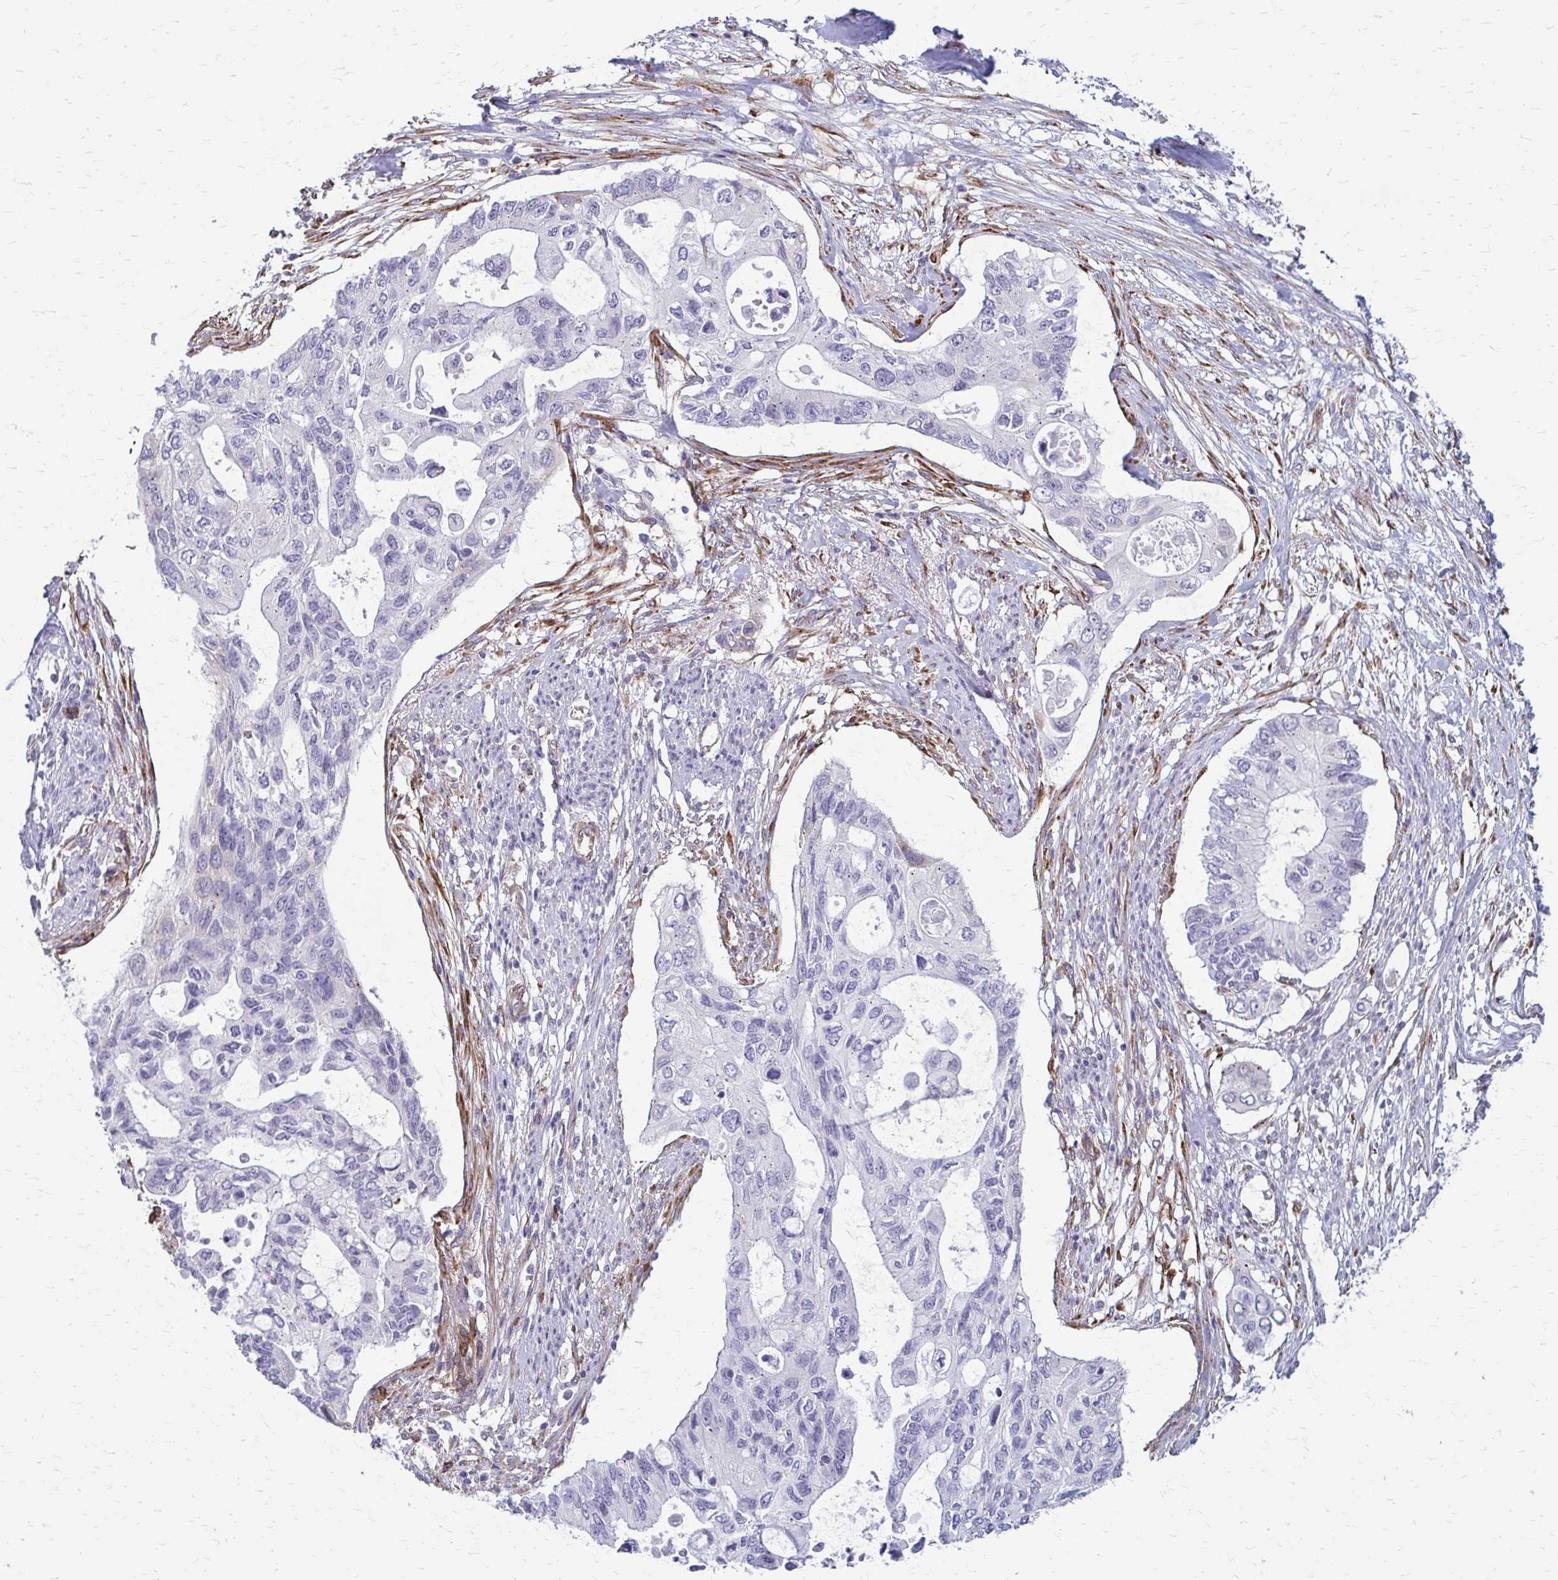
{"staining": {"intensity": "negative", "quantity": "none", "location": "none"}, "tissue": "pancreatic cancer", "cell_type": "Tumor cells", "image_type": "cancer", "snomed": [{"axis": "morphology", "description": "Adenocarcinoma, NOS"}, {"axis": "topography", "description": "Pancreas"}], "caption": "Human pancreatic adenocarcinoma stained for a protein using immunohistochemistry exhibits no staining in tumor cells.", "gene": "DEPP1", "patient": {"sex": "female", "age": 63}}